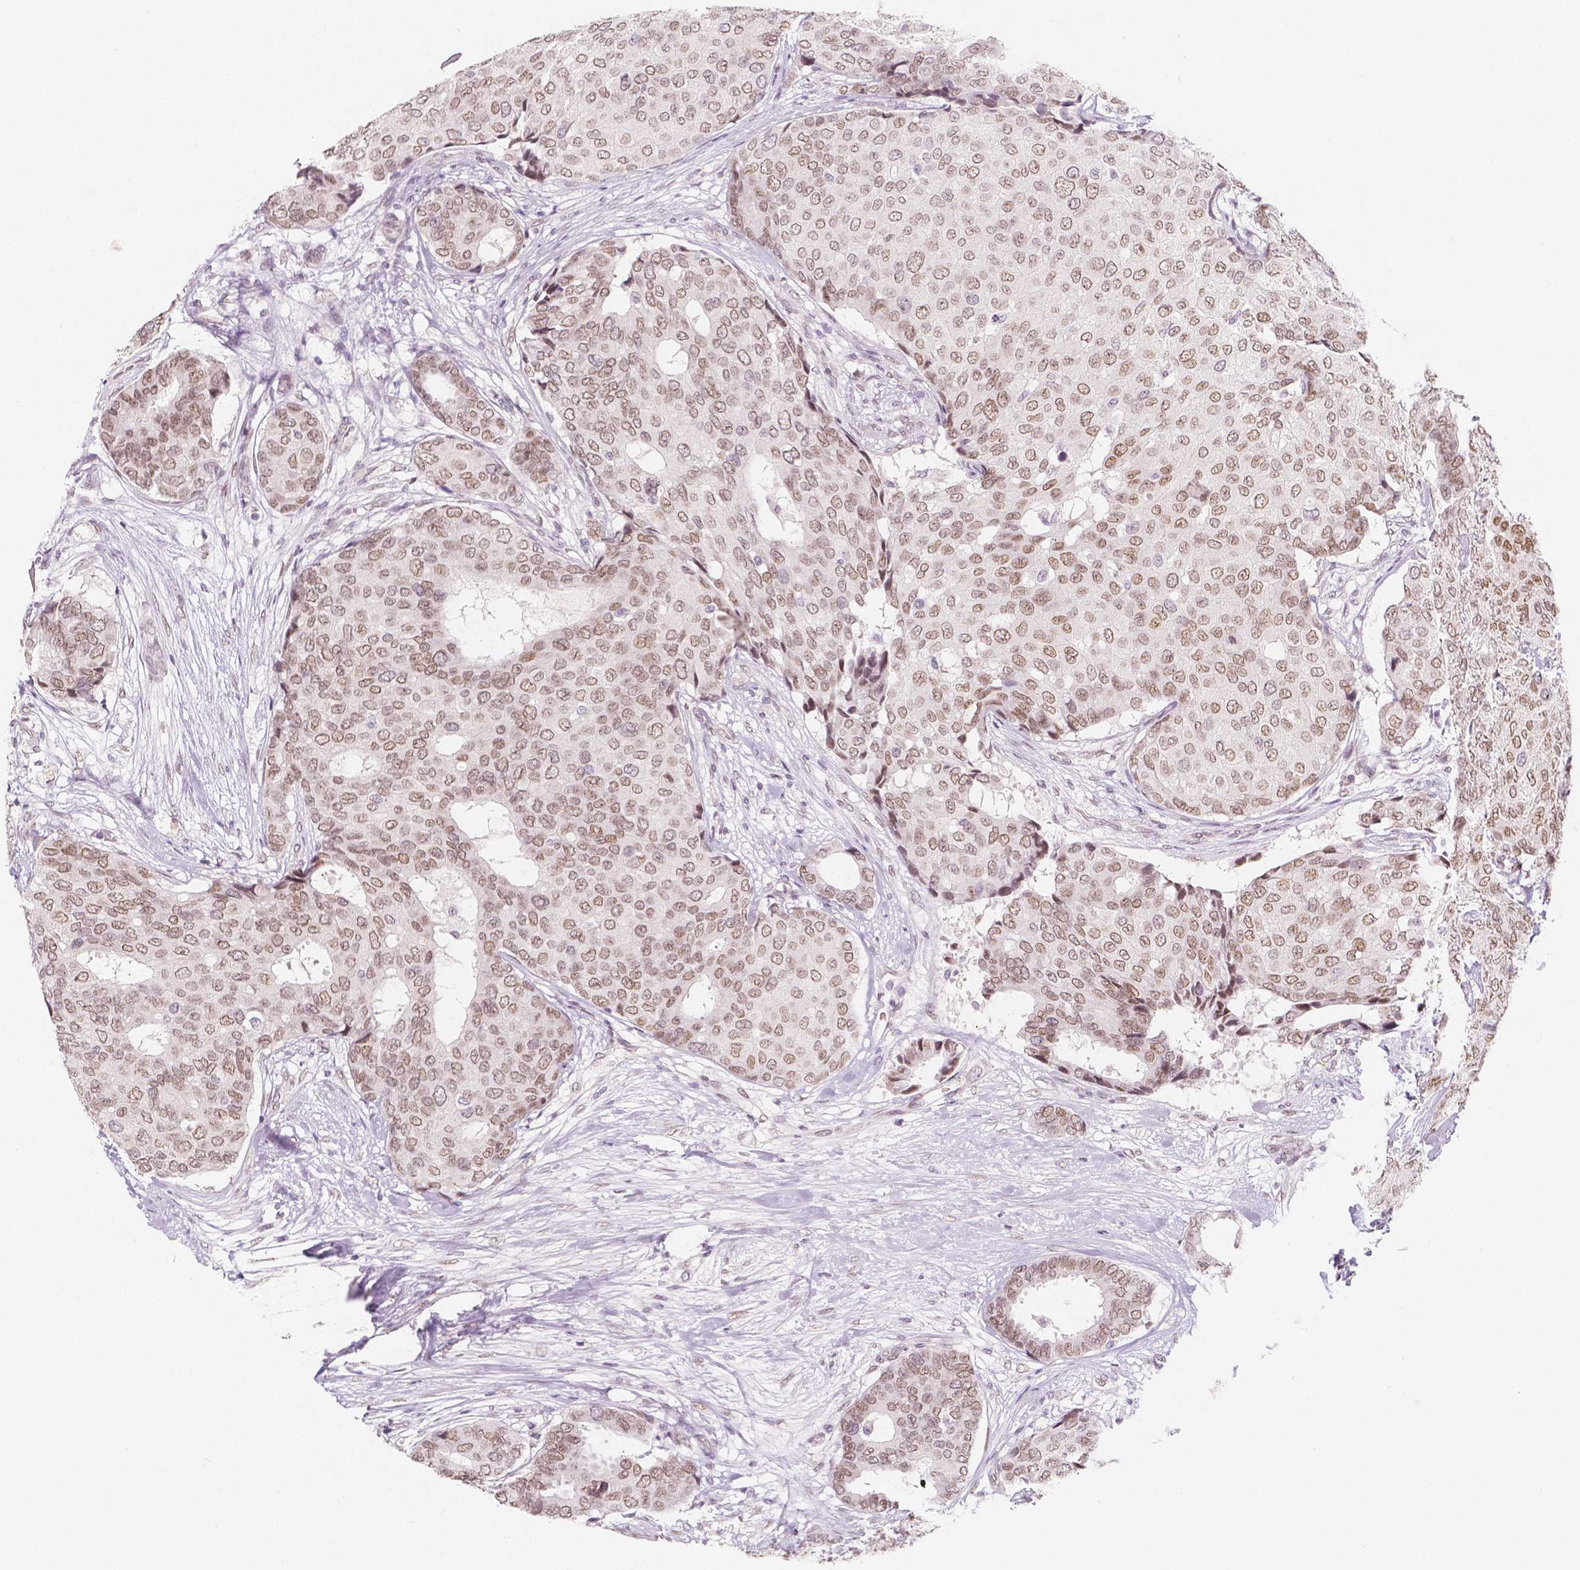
{"staining": {"intensity": "weak", "quantity": ">75%", "location": "nuclear"}, "tissue": "breast cancer", "cell_type": "Tumor cells", "image_type": "cancer", "snomed": [{"axis": "morphology", "description": "Duct carcinoma"}, {"axis": "topography", "description": "Breast"}], "caption": "Protein expression analysis of human breast invasive ductal carcinoma reveals weak nuclear positivity in about >75% of tumor cells.", "gene": "KDM5B", "patient": {"sex": "female", "age": 75}}